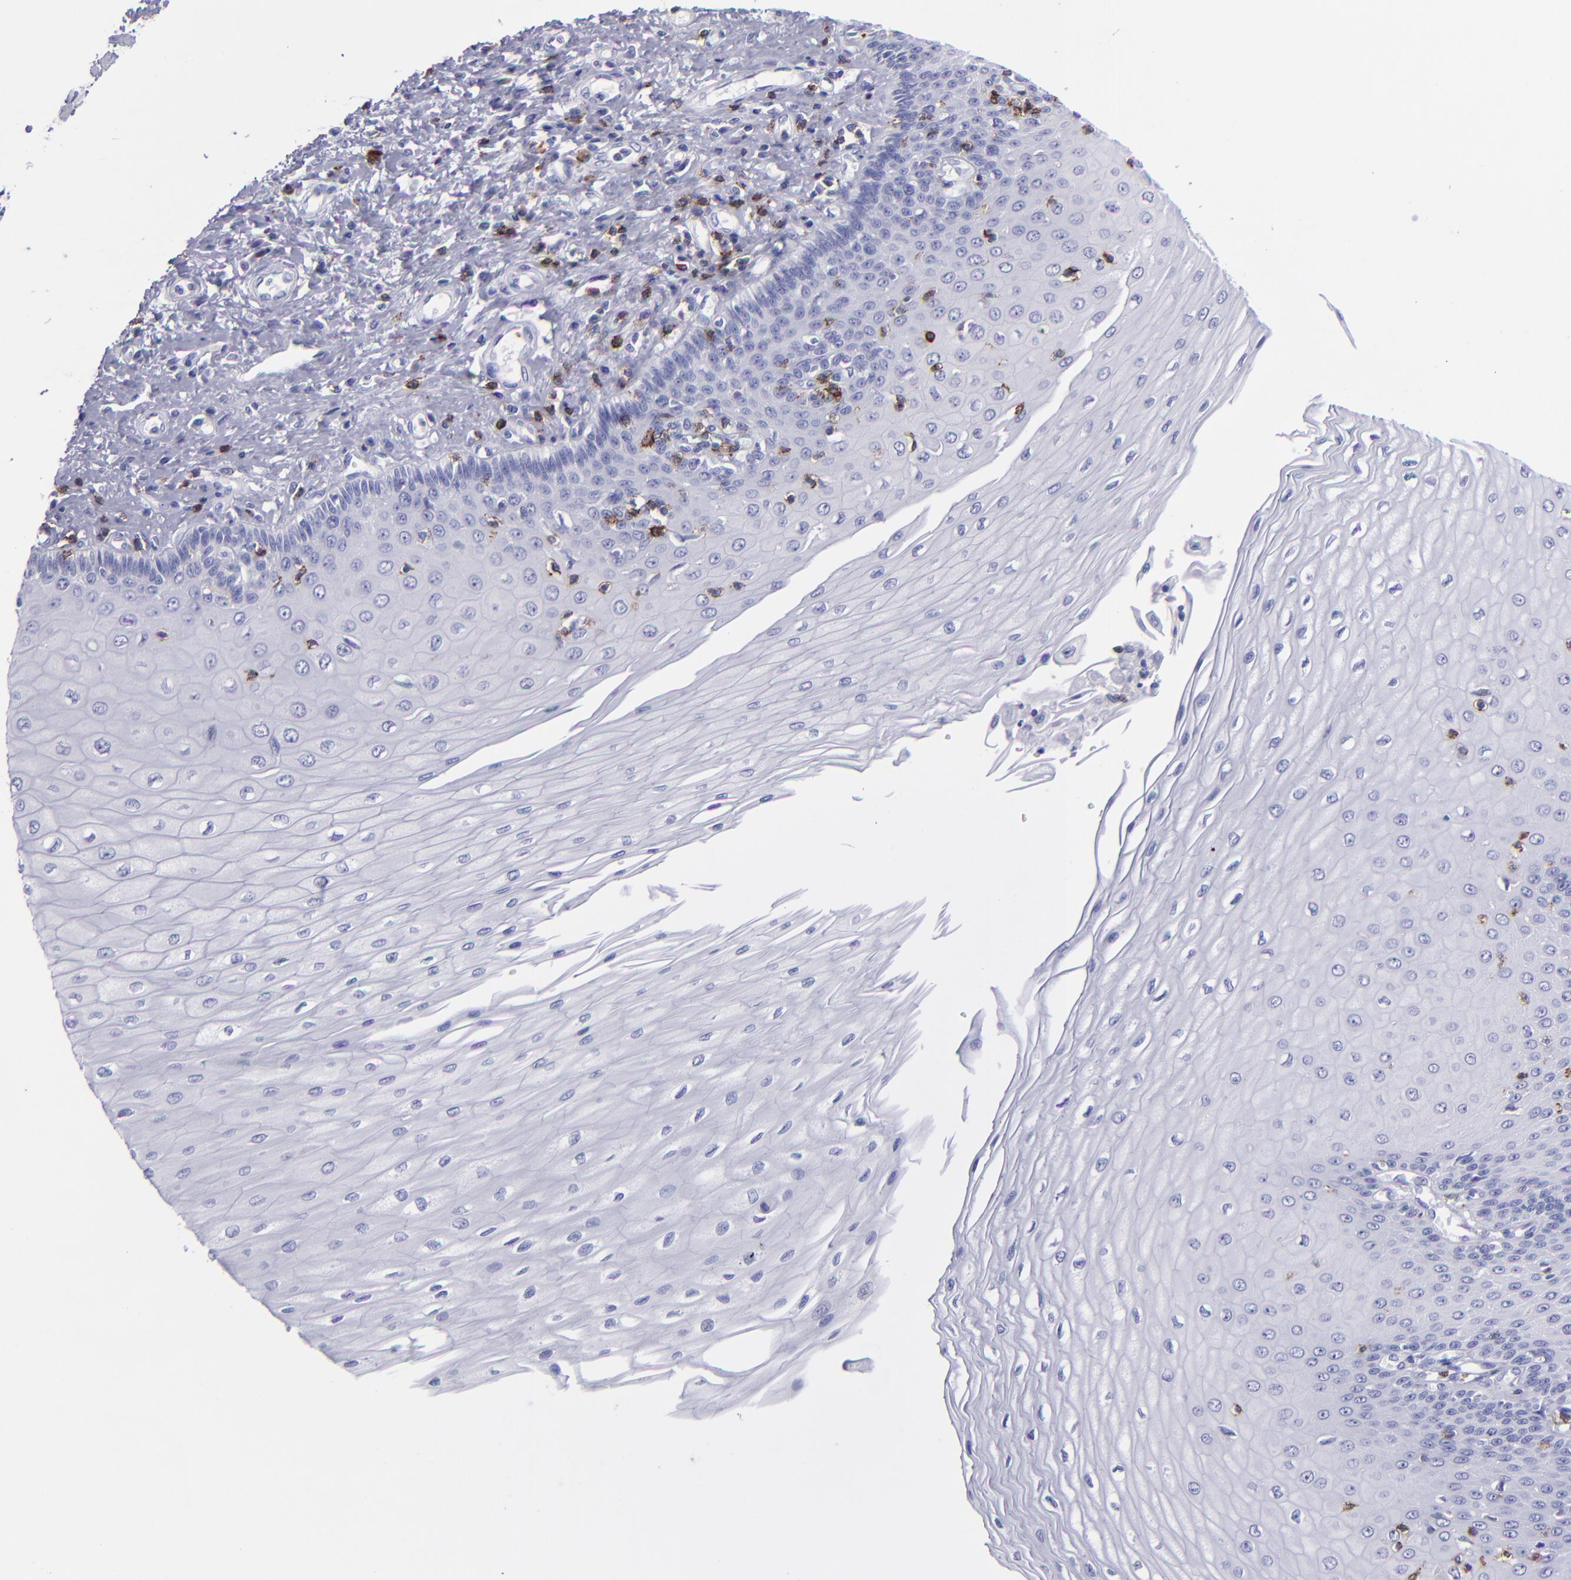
{"staining": {"intensity": "negative", "quantity": "none", "location": "none"}, "tissue": "esophagus", "cell_type": "Squamous epithelial cells", "image_type": "normal", "snomed": [{"axis": "morphology", "description": "Normal tissue, NOS"}, {"axis": "topography", "description": "Esophagus"}], "caption": "A high-resolution photomicrograph shows immunohistochemistry (IHC) staining of normal esophagus, which exhibits no significant positivity in squamous epithelial cells. (DAB immunohistochemistry (IHC) with hematoxylin counter stain).", "gene": "CD6", "patient": {"sex": "male", "age": 70}}